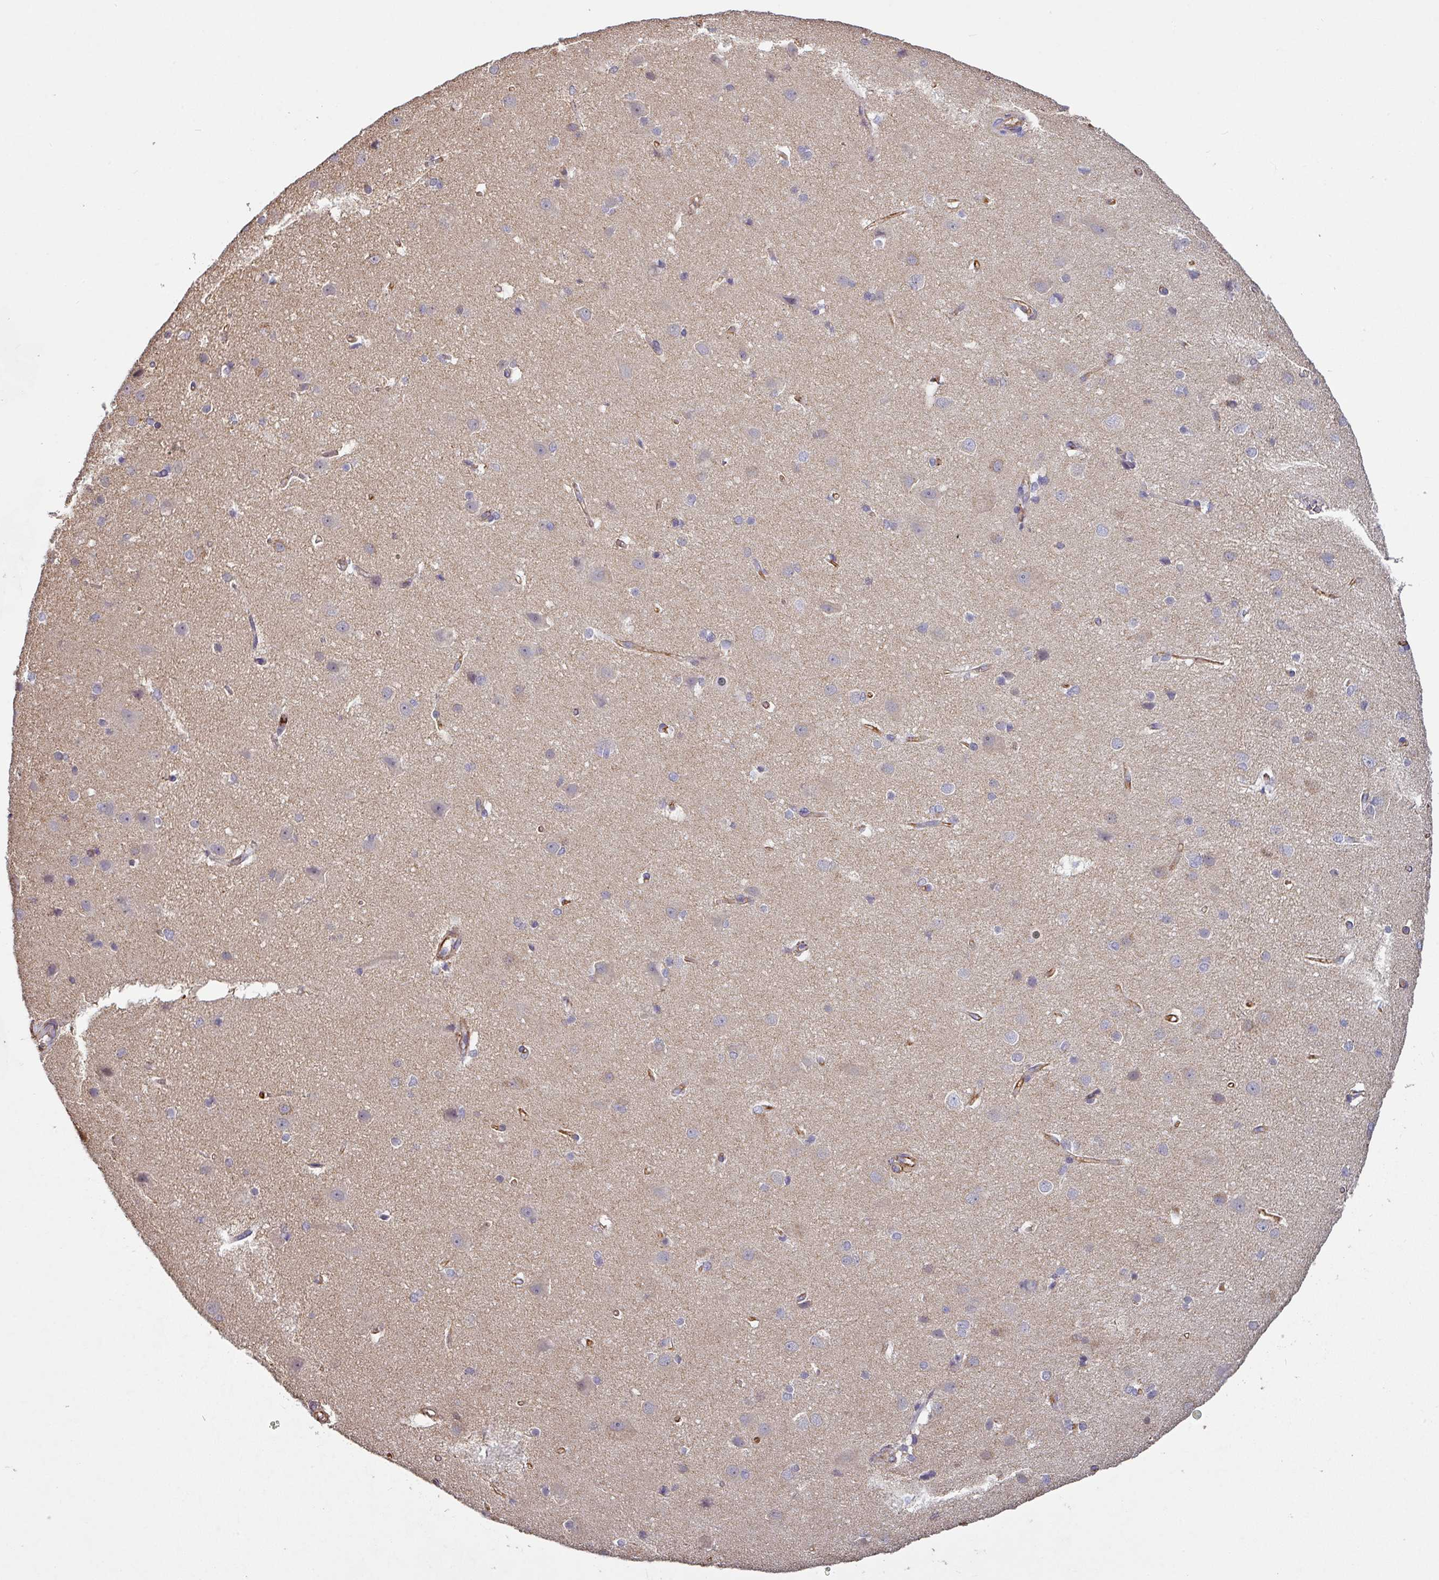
{"staining": {"intensity": "moderate", "quantity": "25%-75%", "location": "cytoplasmic/membranous"}, "tissue": "cerebral cortex", "cell_type": "Endothelial cells", "image_type": "normal", "snomed": [{"axis": "morphology", "description": "Normal tissue, NOS"}, {"axis": "topography", "description": "Cerebral cortex"}], "caption": "Immunohistochemical staining of normal human cerebral cortex displays 25%-75% levels of moderate cytoplasmic/membranous protein expression in approximately 25%-75% of endothelial cells. (IHC, brightfield microscopy, high magnification).", "gene": "ZNF280C", "patient": {"sex": "male", "age": 37}}